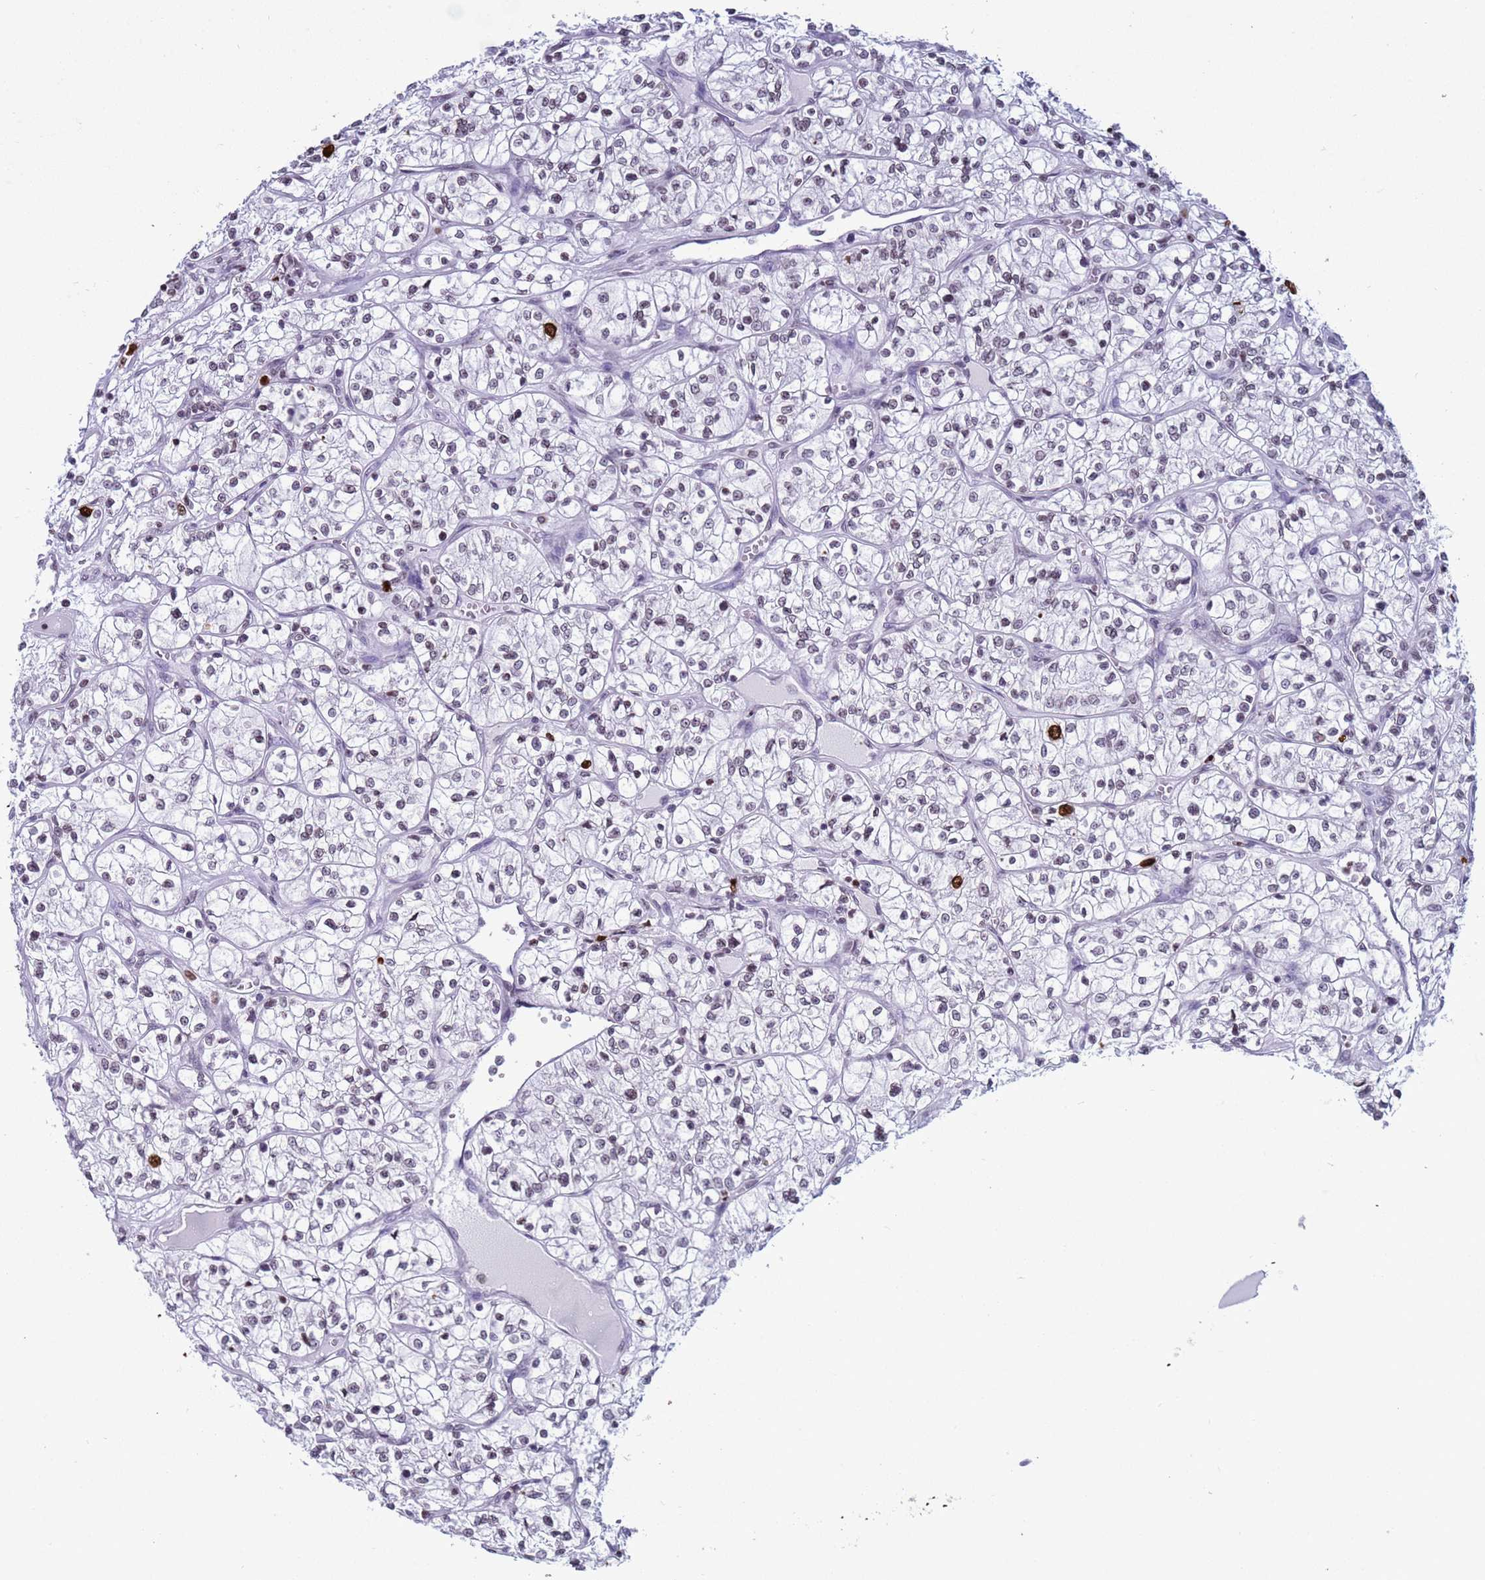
{"staining": {"intensity": "strong", "quantity": "<25%", "location": "nuclear"}, "tissue": "renal cancer", "cell_type": "Tumor cells", "image_type": "cancer", "snomed": [{"axis": "morphology", "description": "Adenocarcinoma, NOS"}, {"axis": "topography", "description": "Kidney"}], "caption": "Strong nuclear expression for a protein is identified in approximately <25% of tumor cells of renal cancer using IHC.", "gene": "H4C8", "patient": {"sex": "female", "age": 64}}